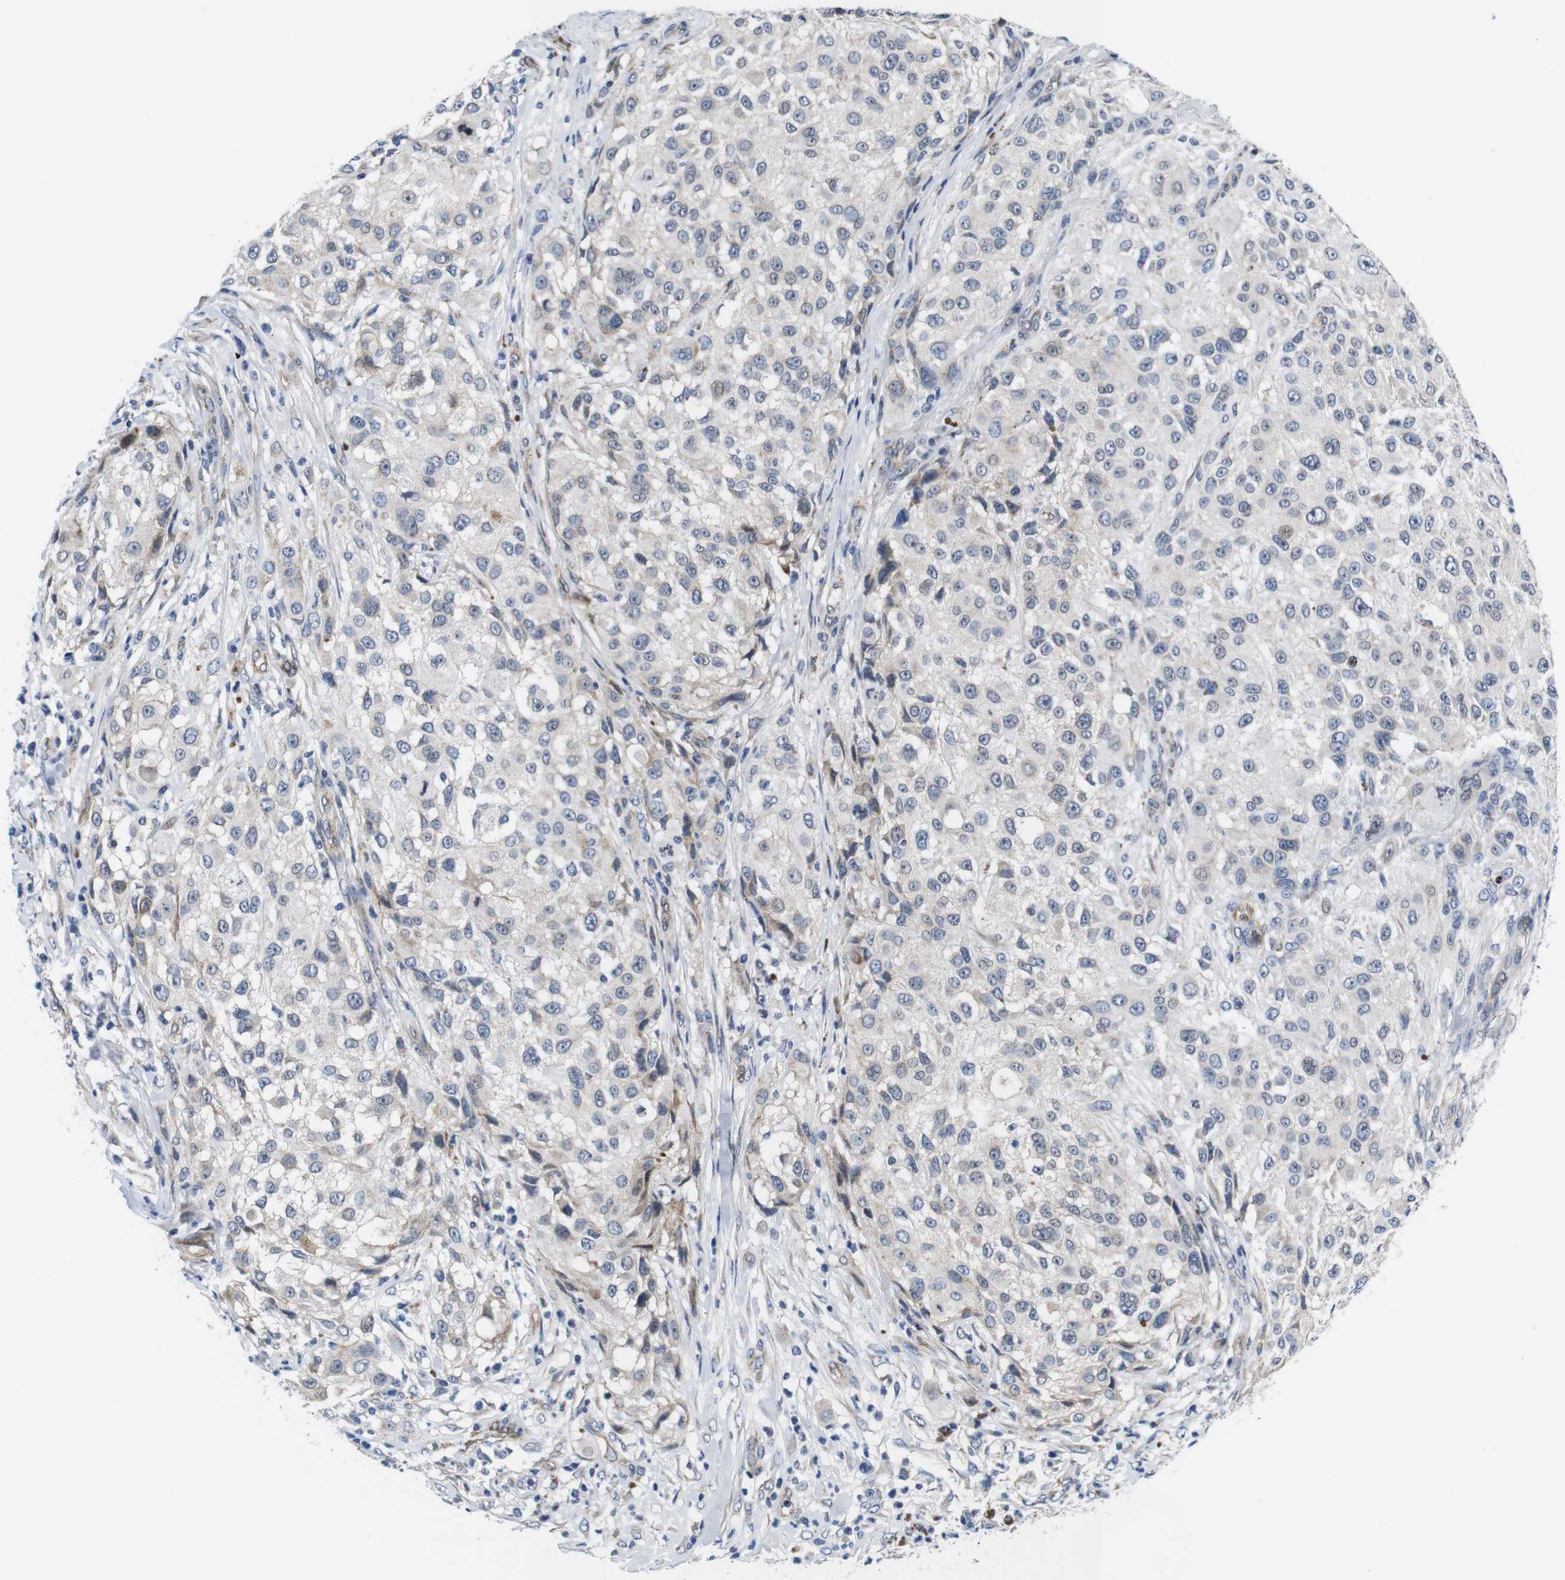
{"staining": {"intensity": "weak", "quantity": "<25%", "location": "cytoplasmic/membranous"}, "tissue": "melanoma", "cell_type": "Tumor cells", "image_type": "cancer", "snomed": [{"axis": "morphology", "description": "Necrosis, NOS"}, {"axis": "morphology", "description": "Malignant melanoma, NOS"}, {"axis": "topography", "description": "Skin"}], "caption": "An image of human malignant melanoma is negative for staining in tumor cells.", "gene": "SOCS3", "patient": {"sex": "female", "age": 87}}